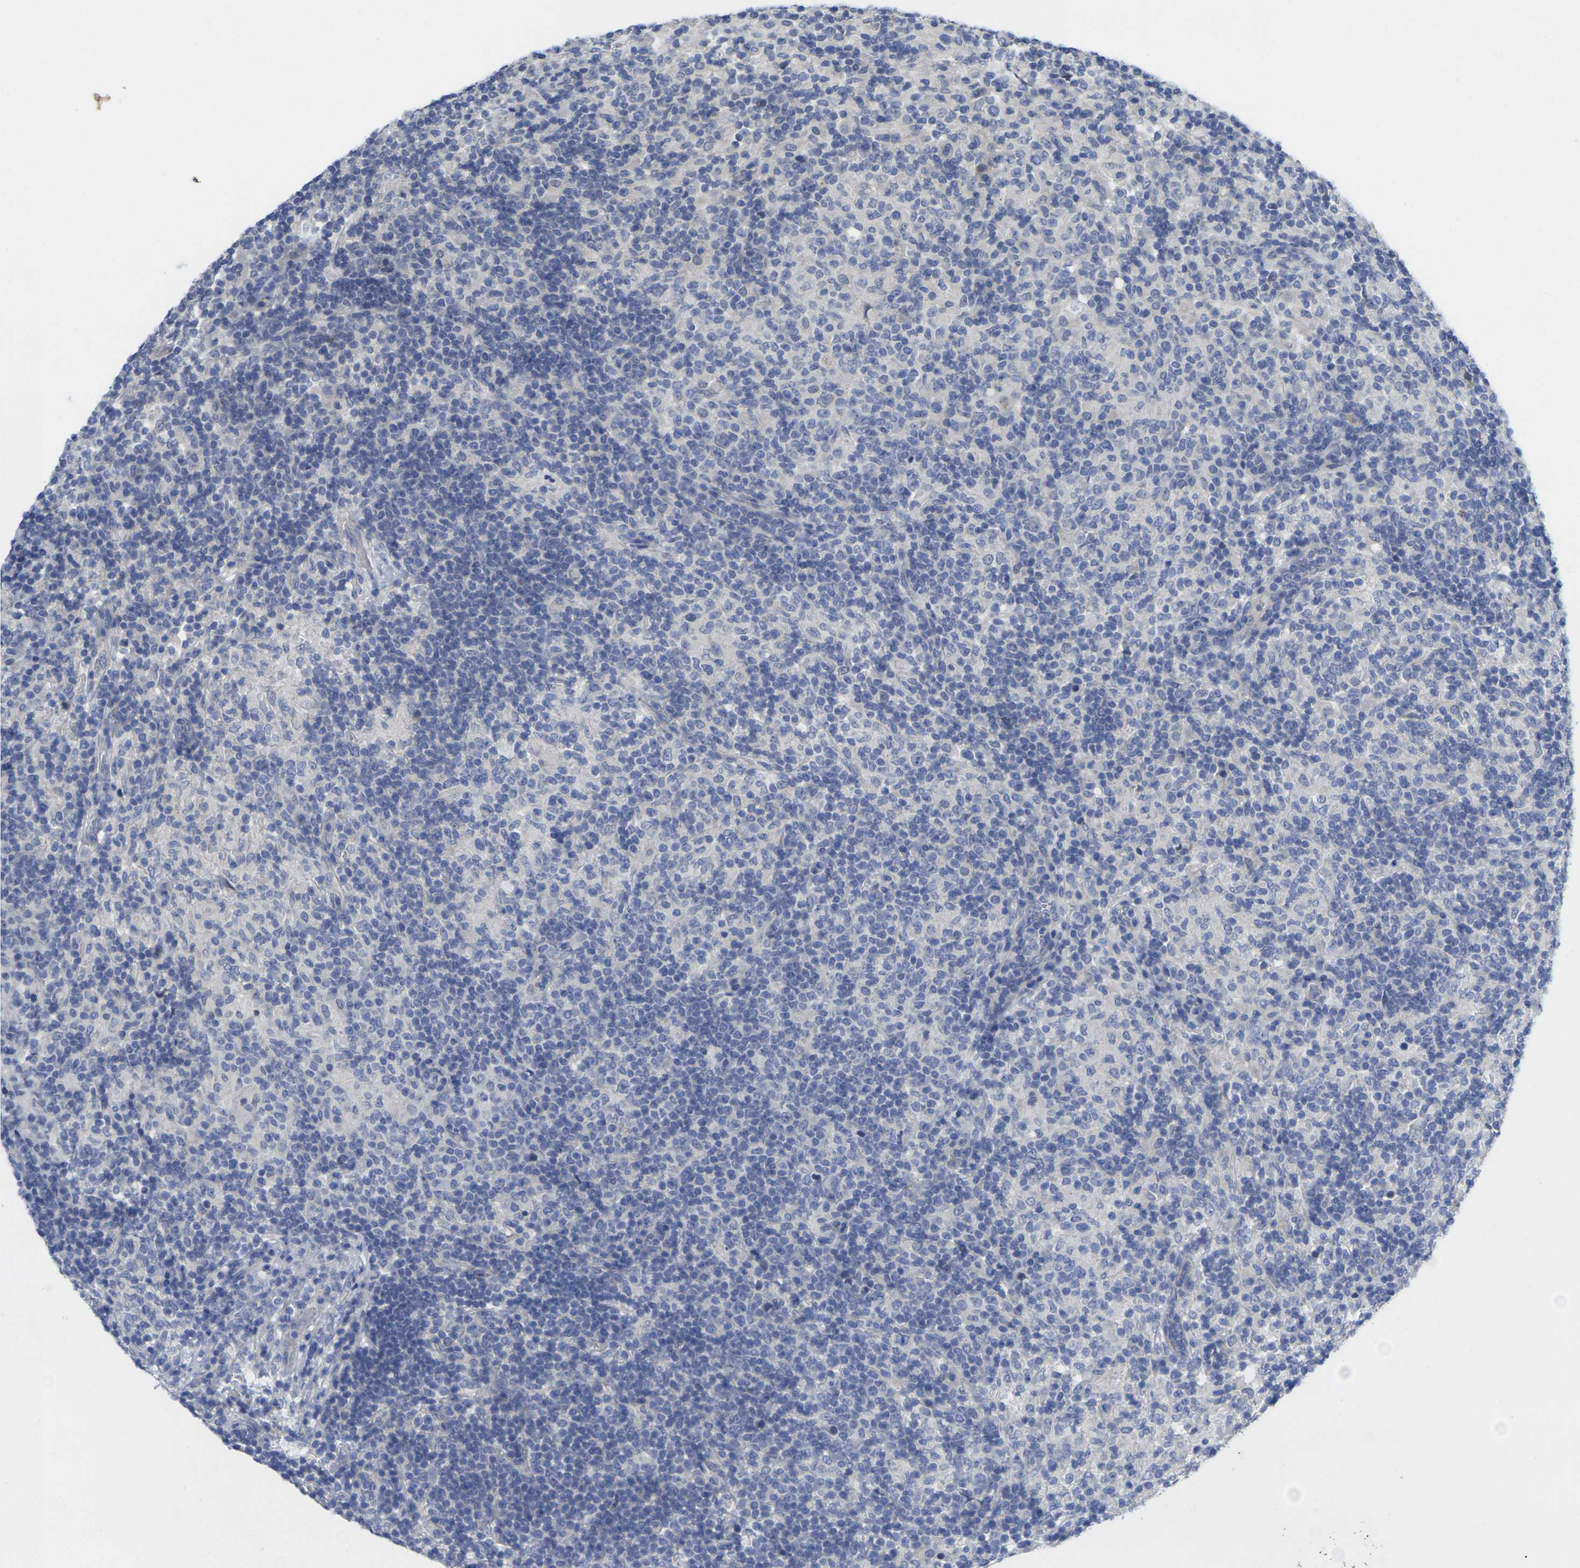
{"staining": {"intensity": "negative", "quantity": "none", "location": "none"}, "tissue": "lymphoma", "cell_type": "Tumor cells", "image_type": "cancer", "snomed": [{"axis": "morphology", "description": "Hodgkin's disease, NOS"}, {"axis": "topography", "description": "Lymph node"}], "caption": "Lymphoma was stained to show a protein in brown. There is no significant expression in tumor cells. The staining was performed using DAB to visualize the protein expression in brown, while the nuclei were stained in blue with hematoxylin (Magnification: 20x).", "gene": "TNNI3", "patient": {"sex": "male", "age": 70}}